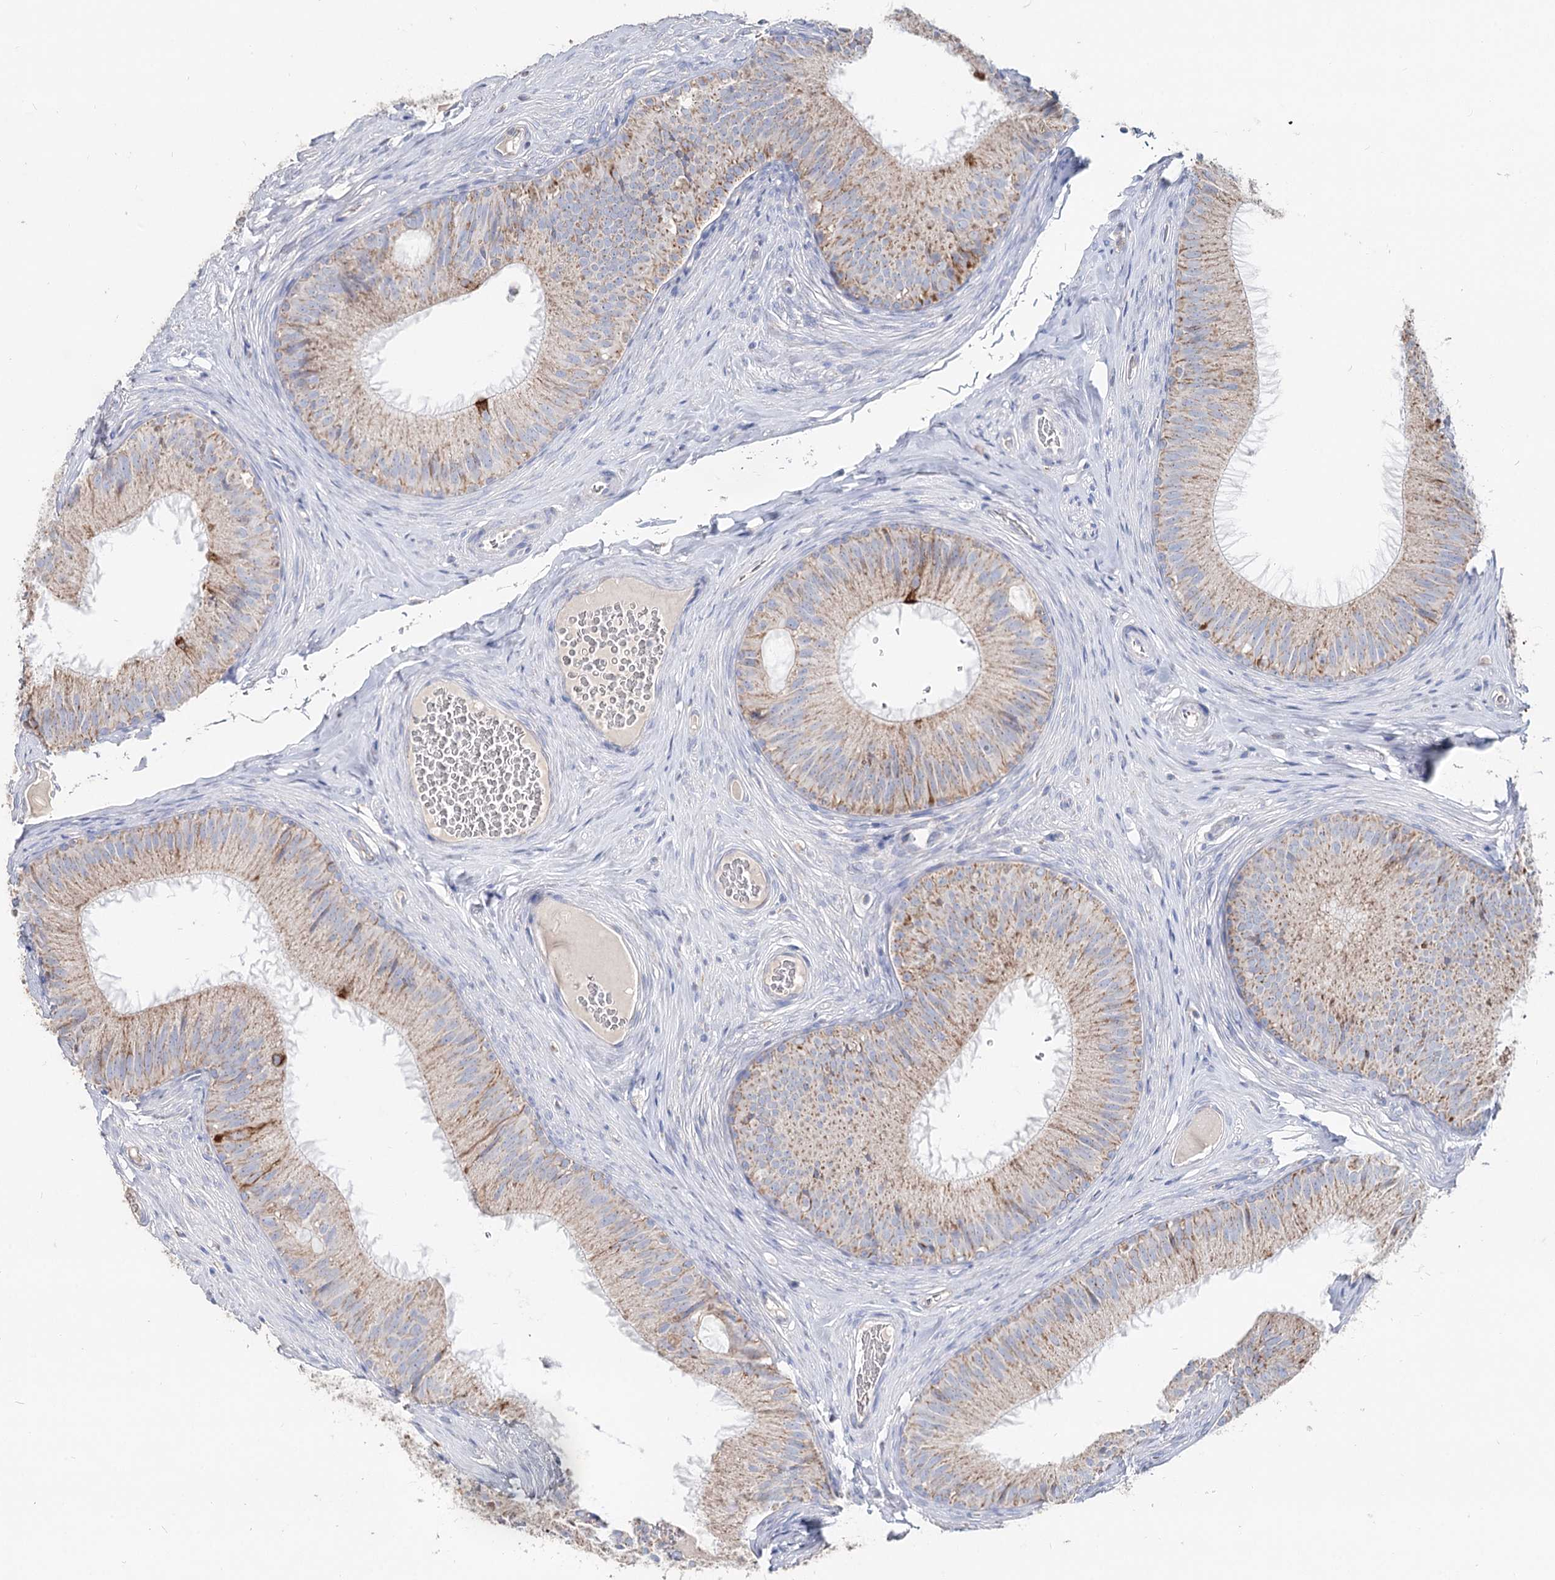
{"staining": {"intensity": "strong", "quantity": "25%-75%", "location": "cytoplasmic/membranous"}, "tissue": "epididymis", "cell_type": "Glandular cells", "image_type": "normal", "snomed": [{"axis": "morphology", "description": "Normal tissue, NOS"}, {"axis": "topography", "description": "Epididymis"}], "caption": "Glandular cells exhibit high levels of strong cytoplasmic/membranous expression in approximately 25%-75% of cells in benign human epididymis. (brown staining indicates protein expression, while blue staining denotes nuclei).", "gene": "MCCC2", "patient": {"sex": "male", "age": 34}}